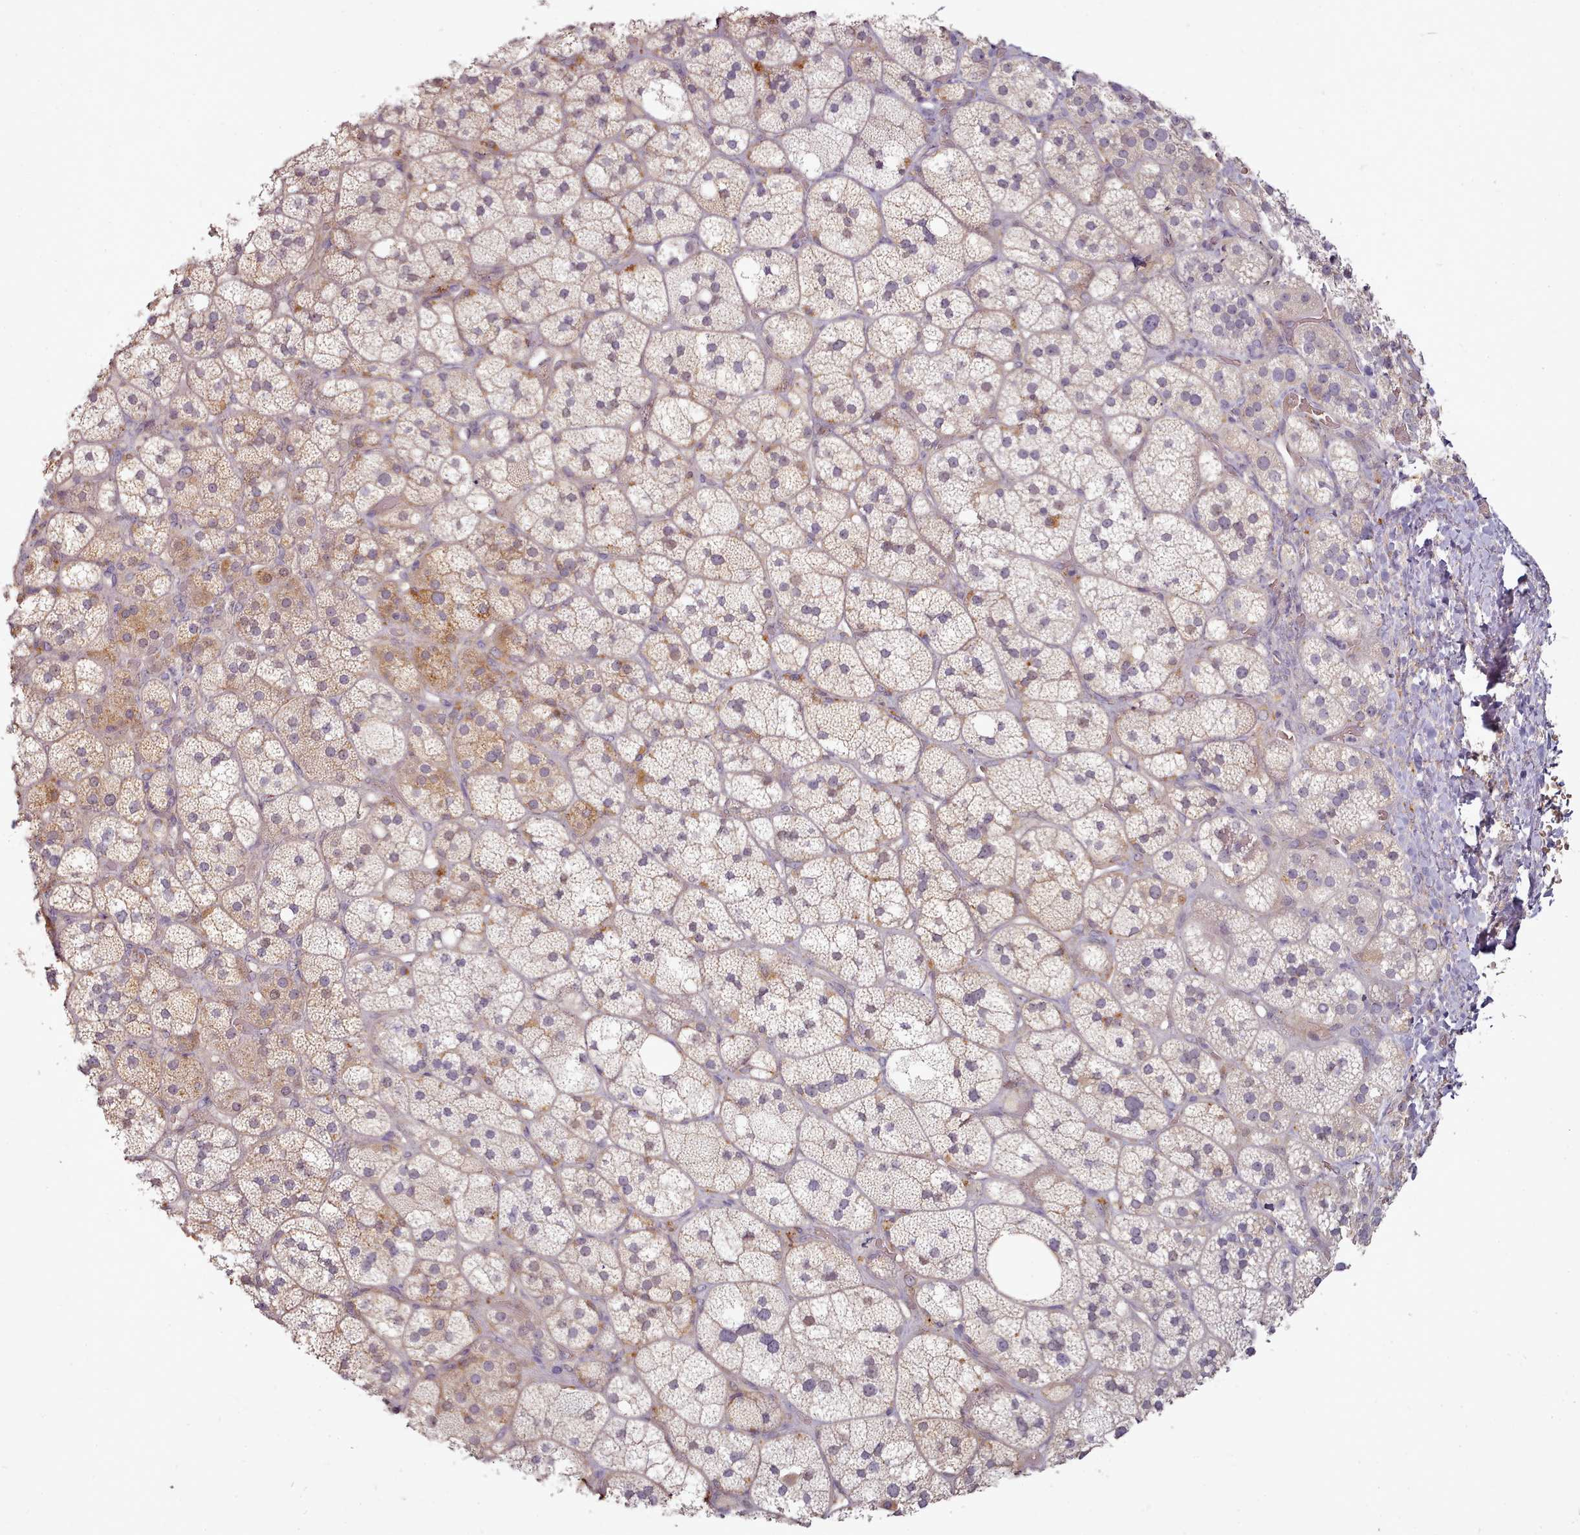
{"staining": {"intensity": "moderate", "quantity": "<25%", "location": "cytoplasmic/membranous"}, "tissue": "adrenal gland", "cell_type": "Glandular cells", "image_type": "normal", "snomed": [{"axis": "morphology", "description": "Normal tissue, NOS"}, {"axis": "topography", "description": "Adrenal gland"}], "caption": "This is a micrograph of IHC staining of normal adrenal gland, which shows moderate expression in the cytoplasmic/membranous of glandular cells.", "gene": "C1QTNF5", "patient": {"sex": "male", "age": 61}}